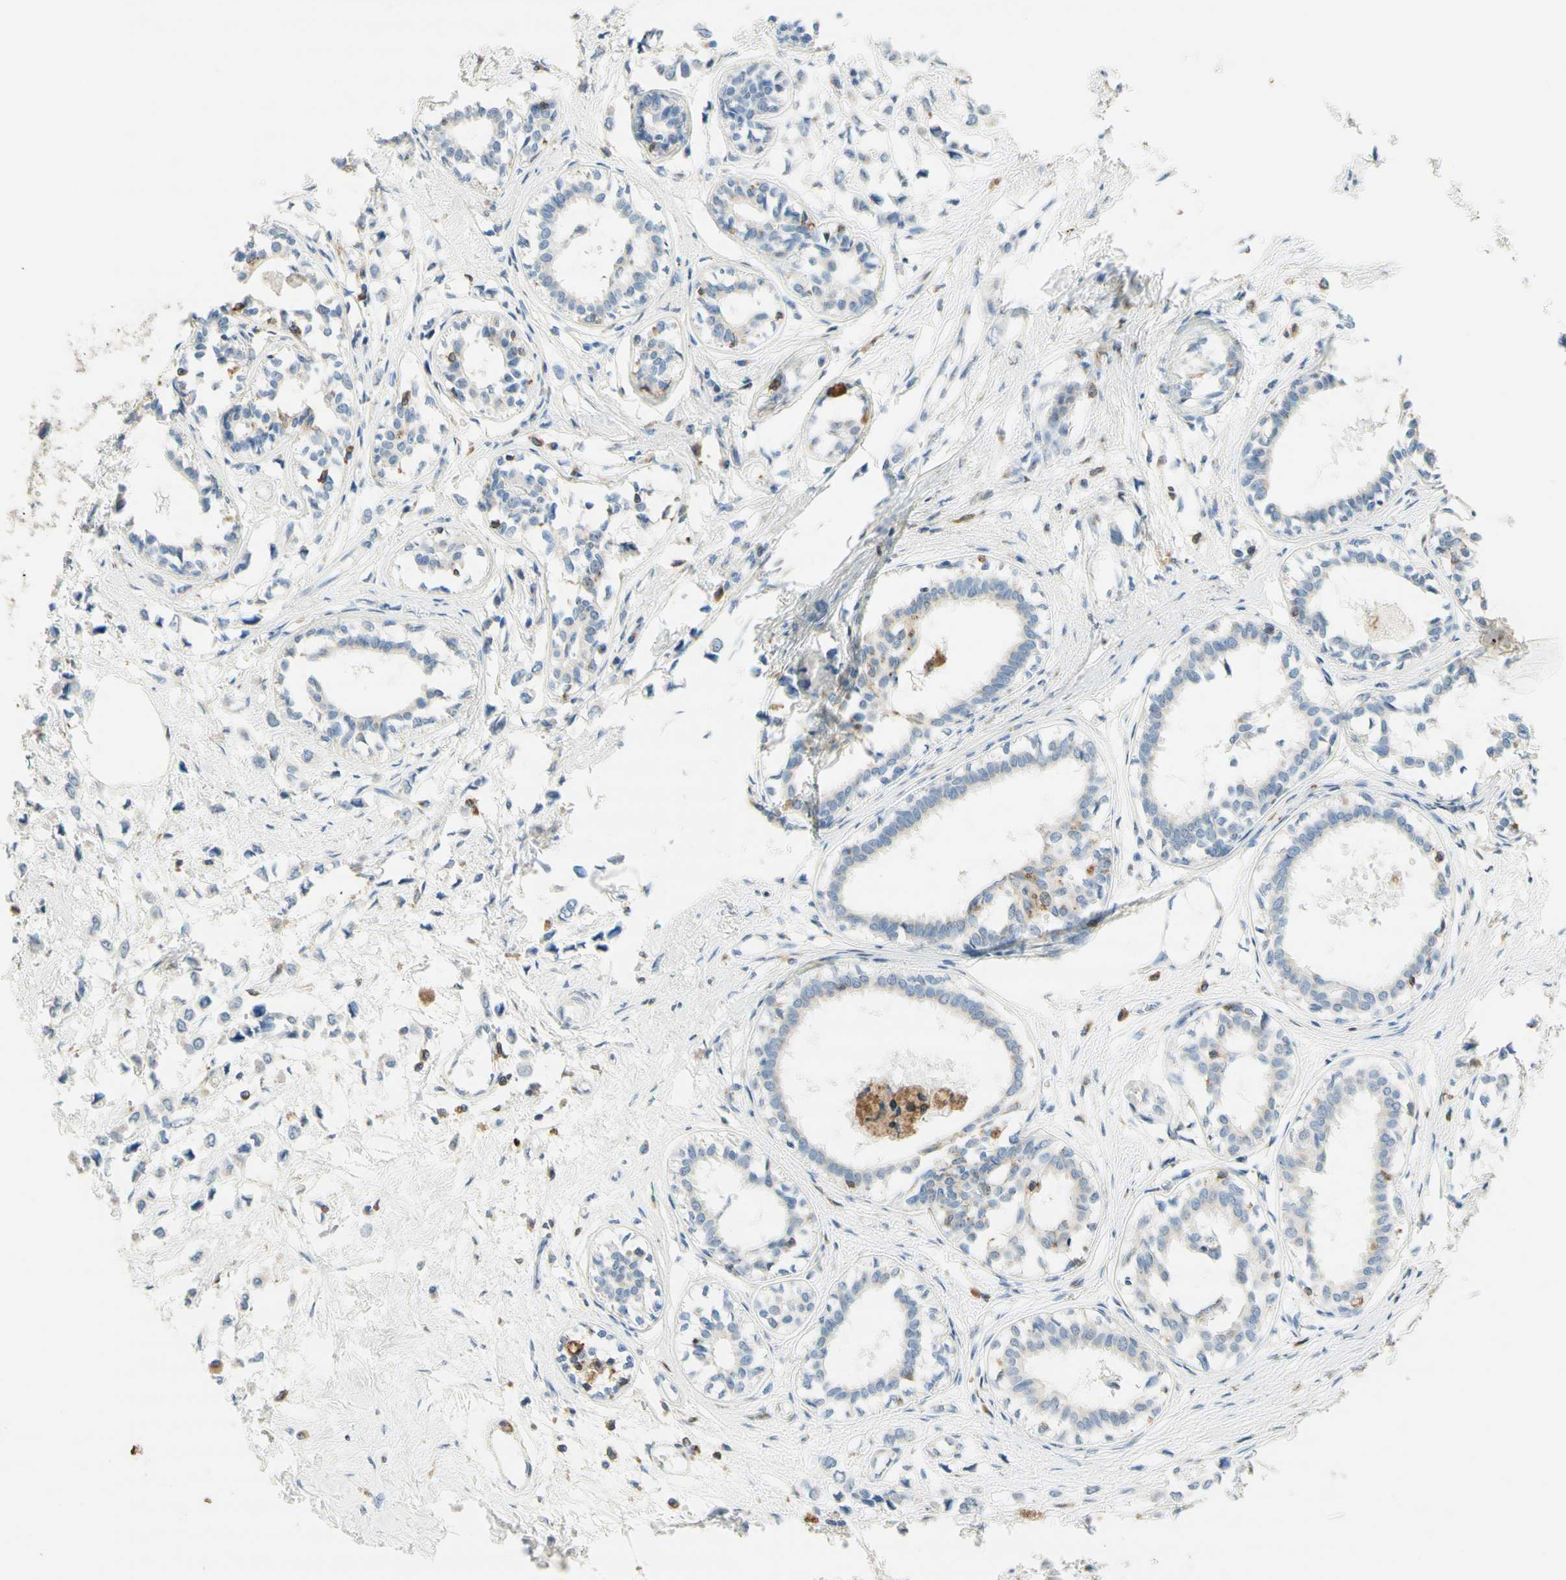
{"staining": {"intensity": "negative", "quantity": "none", "location": "none"}, "tissue": "breast cancer", "cell_type": "Tumor cells", "image_type": "cancer", "snomed": [{"axis": "morphology", "description": "Lobular carcinoma"}, {"axis": "topography", "description": "Breast"}], "caption": "High magnification brightfield microscopy of lobular carcinoma (breast) stained with DAB (brown) and counterstained with hematoxylin (blue): tumor cells show no significant positivity.", "gene": "SPINK6", "patient": {"sex": "female", "age": 51}}